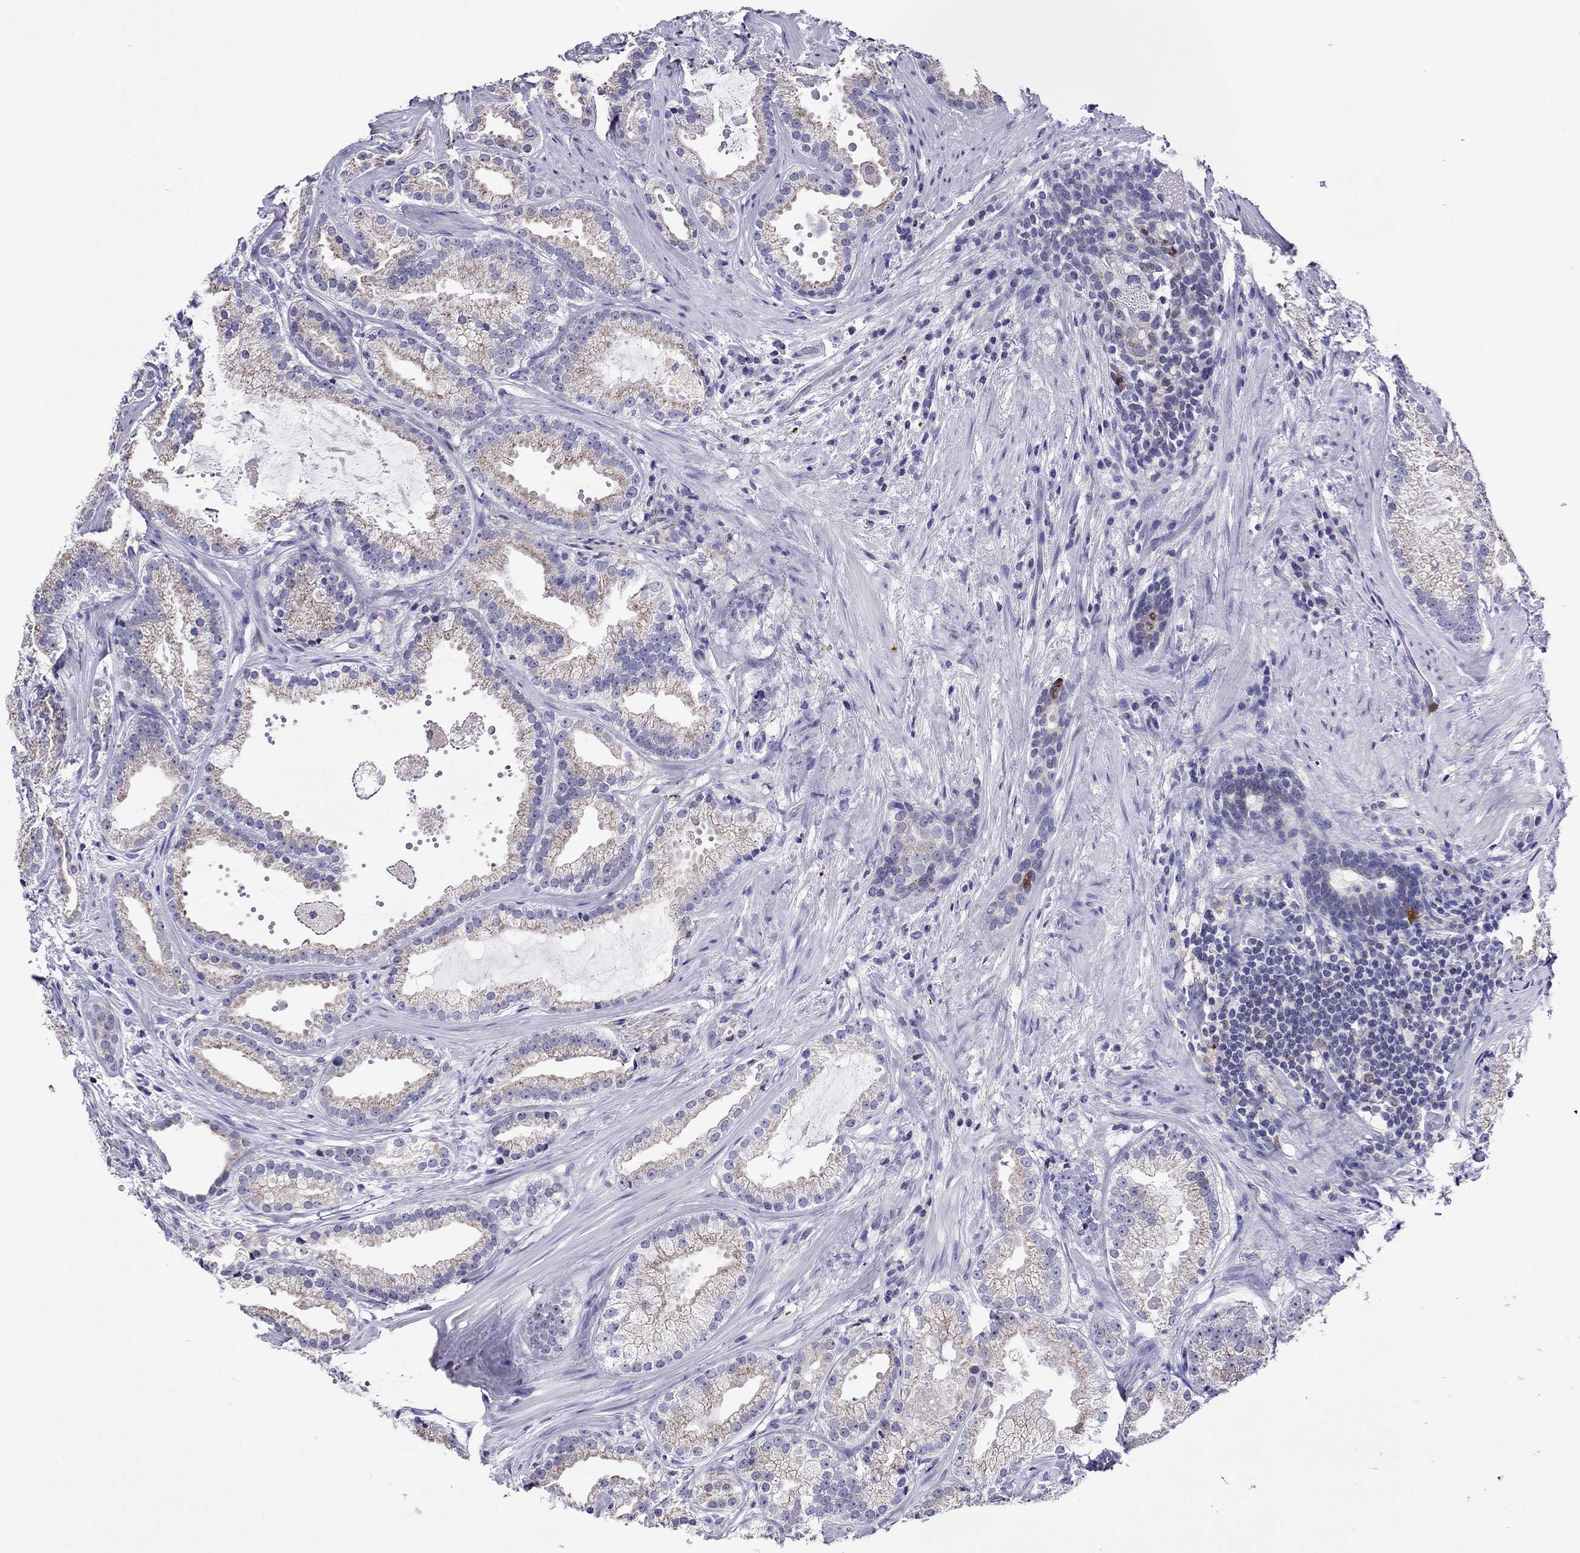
{"staining": {"intensity": "weak", "quantity": "25%-75%", "location": "cytoplasmic/membranous"}, "tissue": "prostate cancer", "cell_type": "Tumor cells", "image_type": "cancer", "snomed": [{"axis": "morphology", "description": "Adenocarcinoma, NOS"}, {"axis": "morphology", "description": "Adenocarcinoma, High grade"}, {"axis": "topography", "description": "Prostate"}], "caption": "Tumor cells demonstrate weak cytoplasmic/membranous positivity in about 25%-75% of cells in prostate adenocarcinoma.", "gene": "SCG2", "patient": {"sex": "male", "age": 64}}